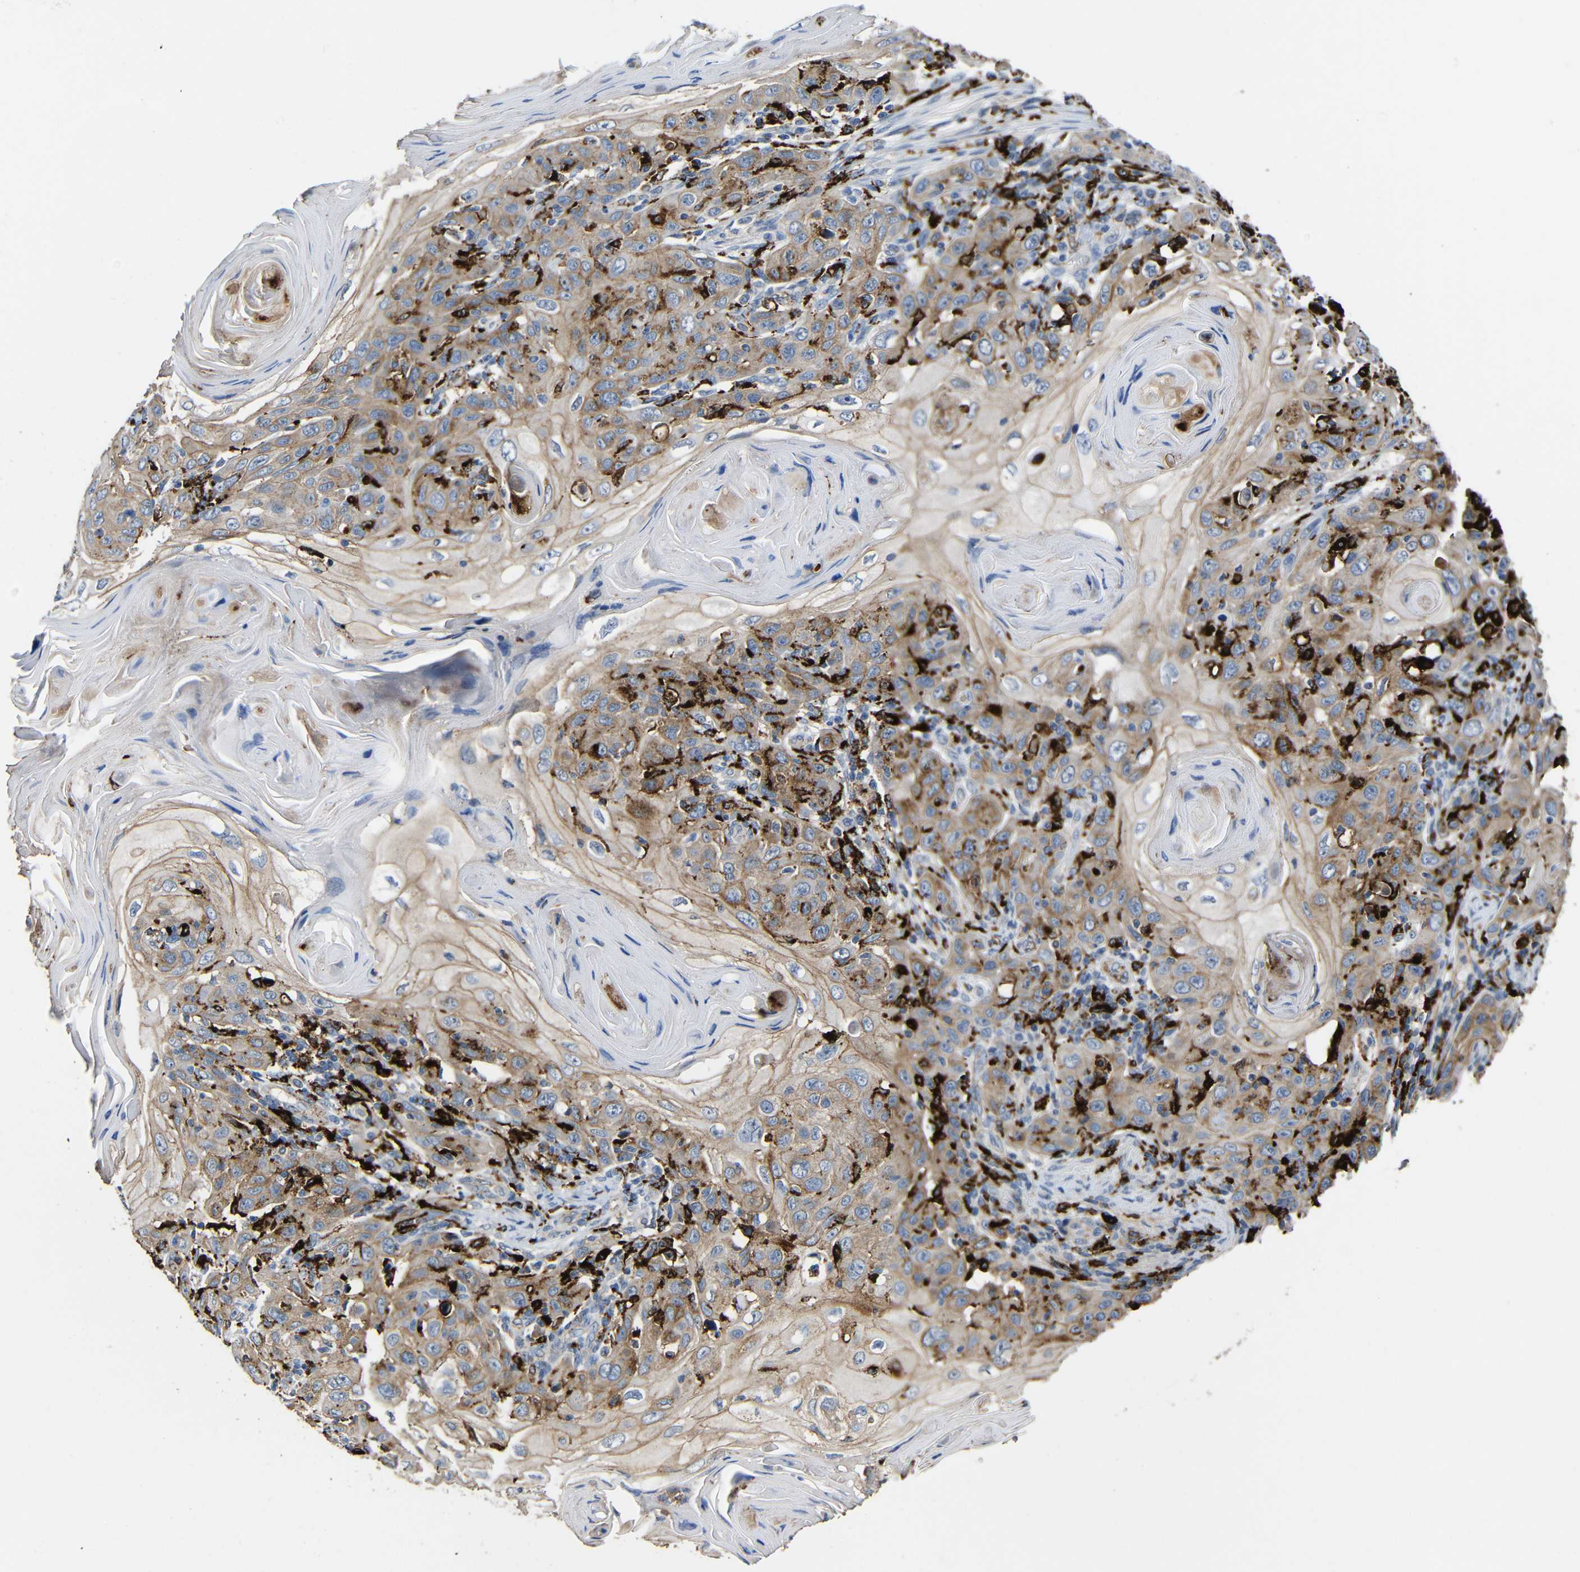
{"staining": {"intensity": "moderate", "quantity": ">75%", "location": "cytoplasmic/membranous"}, "tissue": "skin cancer", "cell_type": "Tumor cells", "image_type": "cancer", "snomed": [{"axis": "morphology", "description": "Squamous cell carcinoma, NOS"}, {"axis": "topography", "description": "Skin"}], "caption": "Moderate cytoplasmic/membranous staining for a protein is seen in approximately >75% of tumor cells of skin cancer using immunohistochemistry (IHC).", "gene": "HLA-DMA", "patient": {"sex": "female", "age": 88}}